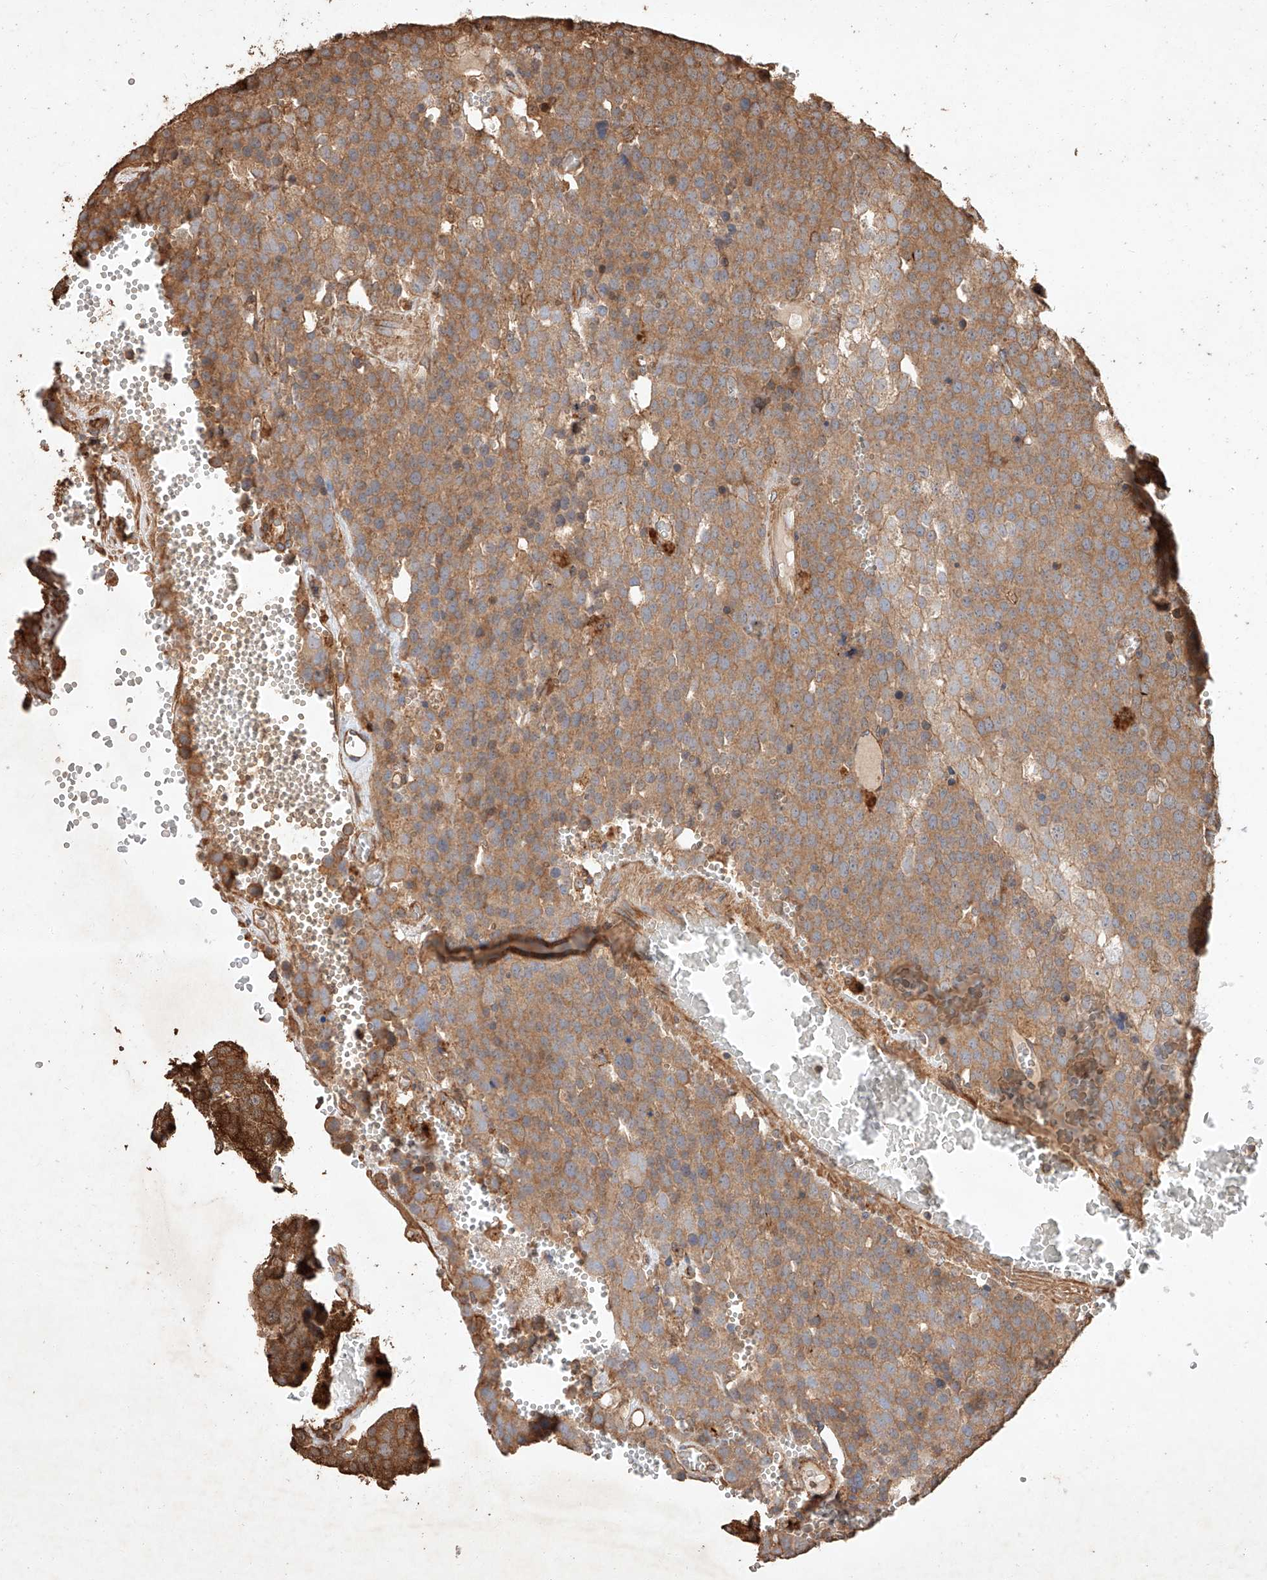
{"staining": {"intensity": "moderate", "quantity": ">75%", "location": "cytoplasmic/membranous"}, "tissue": "testis cancer", "cell_type": "Tumor cells", "image_type": "cancer", "snomed": [{"axis": "morphology", "description": "Seminoma, NOS"}, {"axis": "topography", "description": "Testis"}], "caption": "This is an image of immunohistochemistry staining of testis cancer (seminoma), which shows moderate expression in the cytoplasmic/membranous of tumor cells.", "gene": "GHDC", "patient": {"sex": "male", "age": 71}}